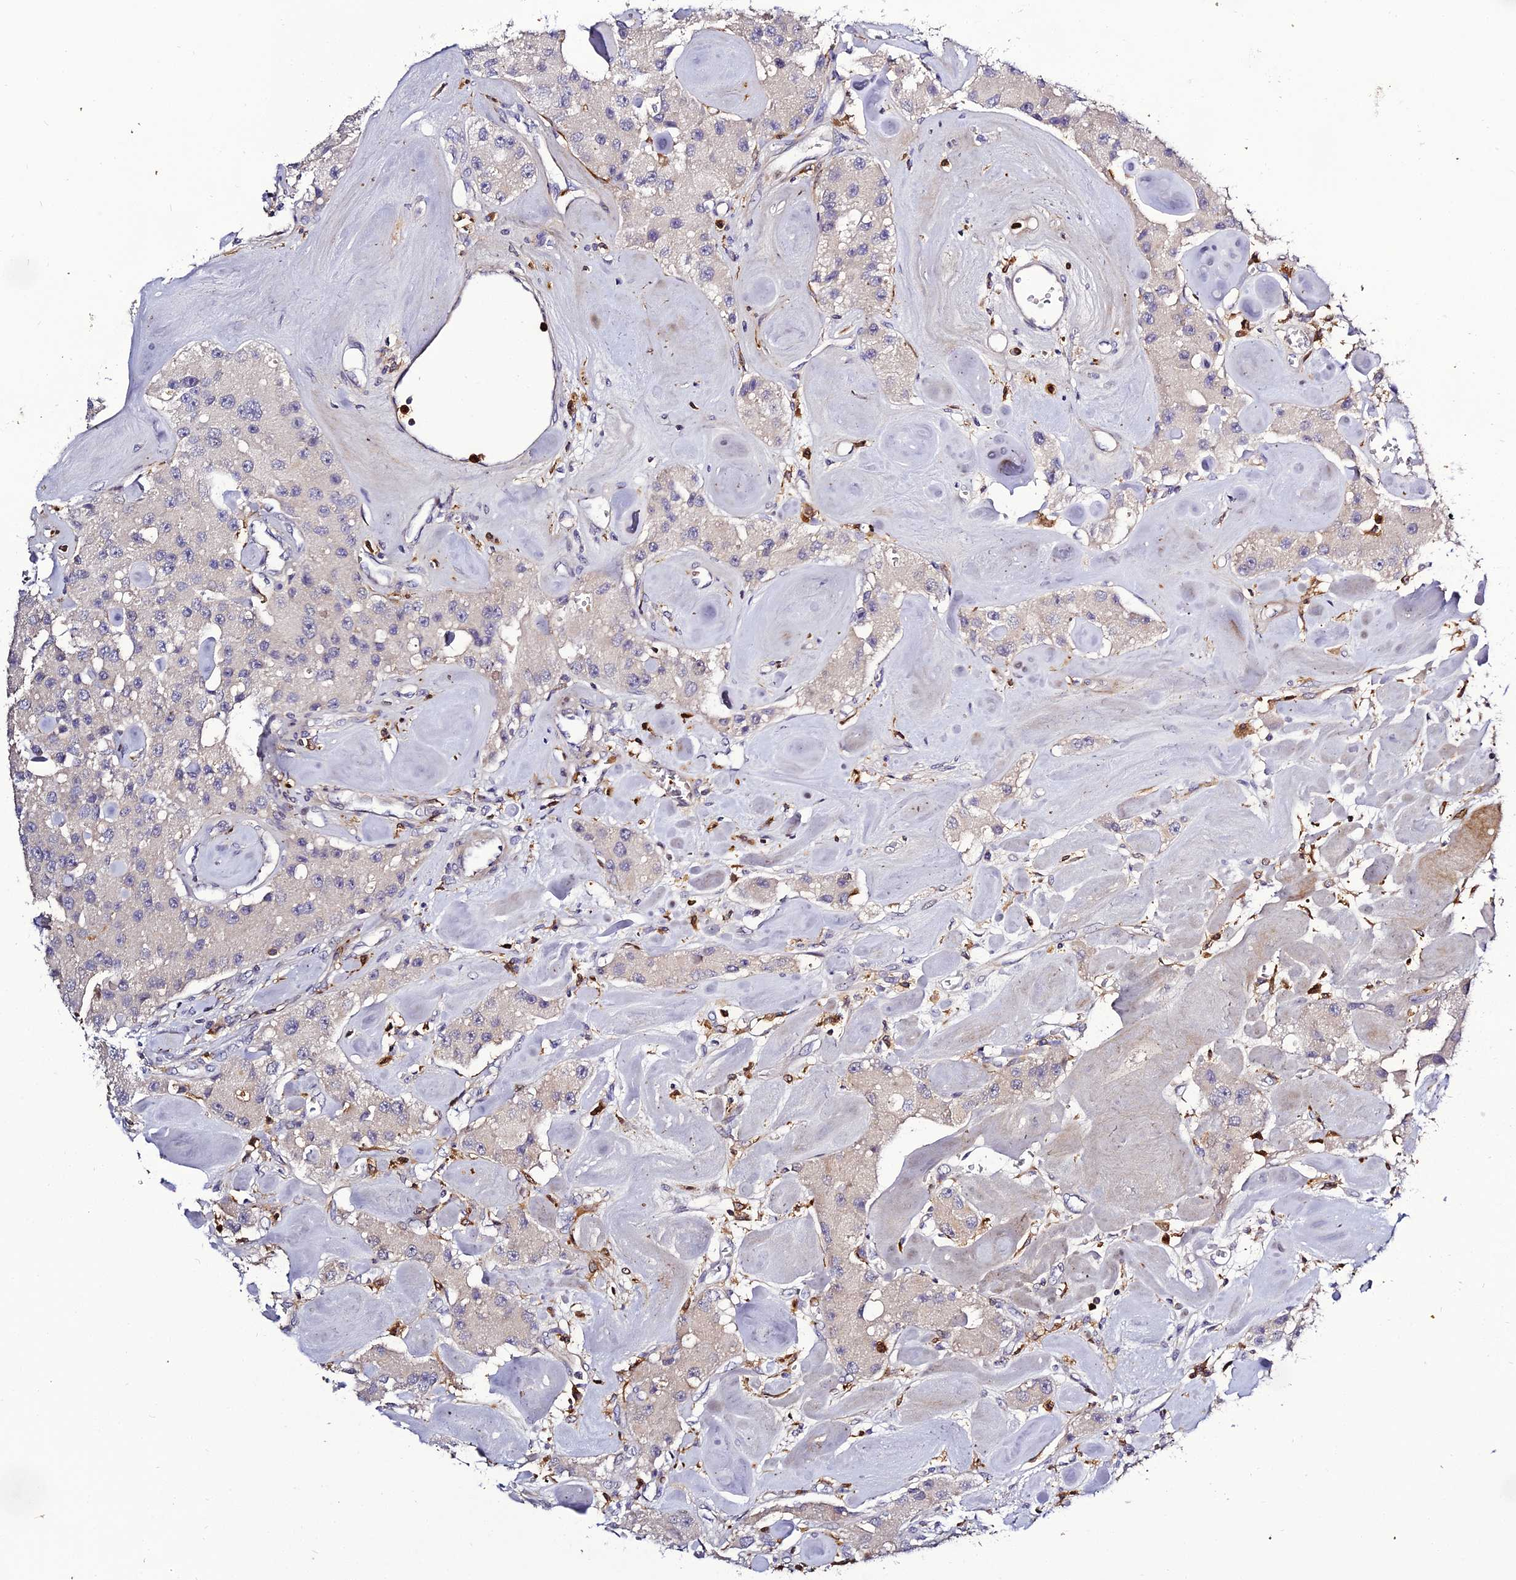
{"staining": {"intensity": "negative", "quantity": "none", "location": "none"}, "tissue": "carcinoid", "cell_type": "Tumor cells", "image_type": "cancer", "snomed": [{"axis": "morphology", "description": "Carcinoid, malignant, NOS"}, {"axis": "topography", "description": "Pancreas"}], "caption": "Photomicrograph shows no protein expression in tumor cells of carcinoid tissue.", "gene": "IL4I1", "patient": {"sex": "male", "age": 41}}